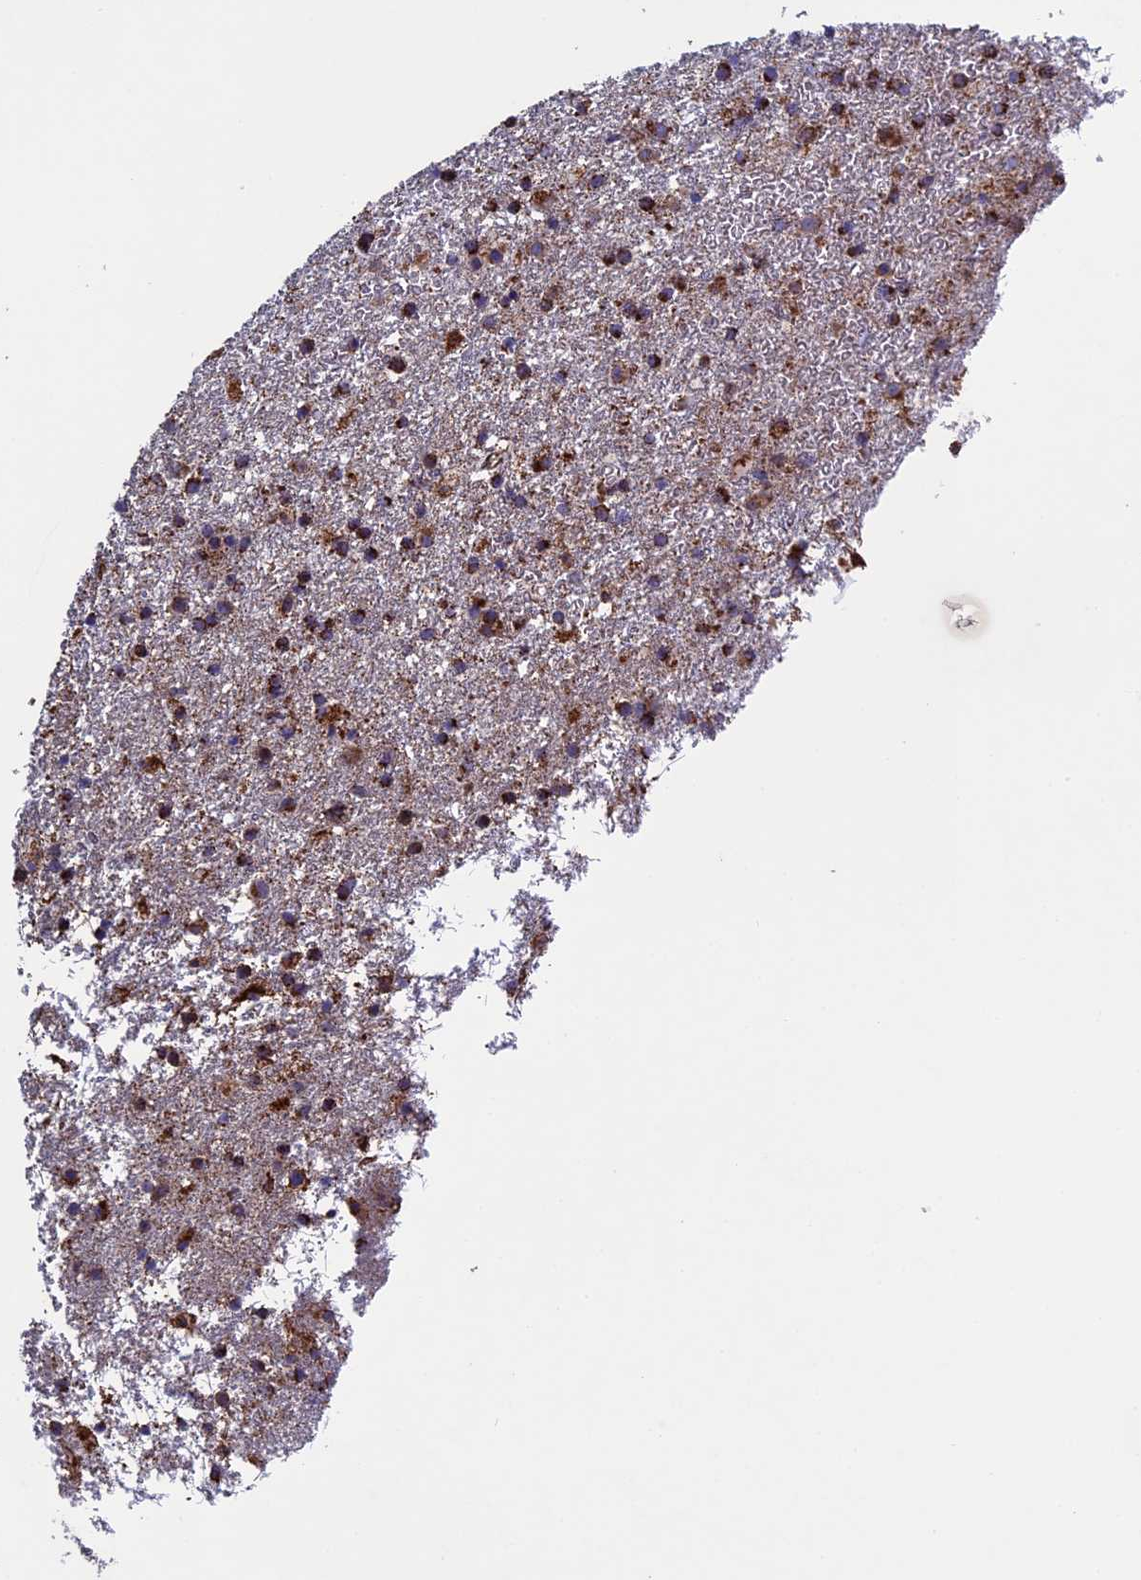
{"staining": {"intensity": "moderate", "quantity": ">75%", "location": "cytoplasmic/membranous"}, "tissue": "glioma", "cell_type": "Tumor cells", "image_type": "cancer", "snomed": [{"axis": "morphology", "description": "Glioma, malignant, Low grade"}, {"axis": "topography", "description": "Brain"}], "caption": "The micrograph shows immunohistochemical staining of malignant glioma (low-grade). There is moderate cytoplasmic/membranous staining is identified in about >75% of tumor cells. (Stains: DAB (3,3'-diaminobenzidine) in brown, nuclei in blue, Microscopy: brightfield microscopy at high magnification).", "gene": "RNF17", "patient": {"sex": "male", "age": 65}}